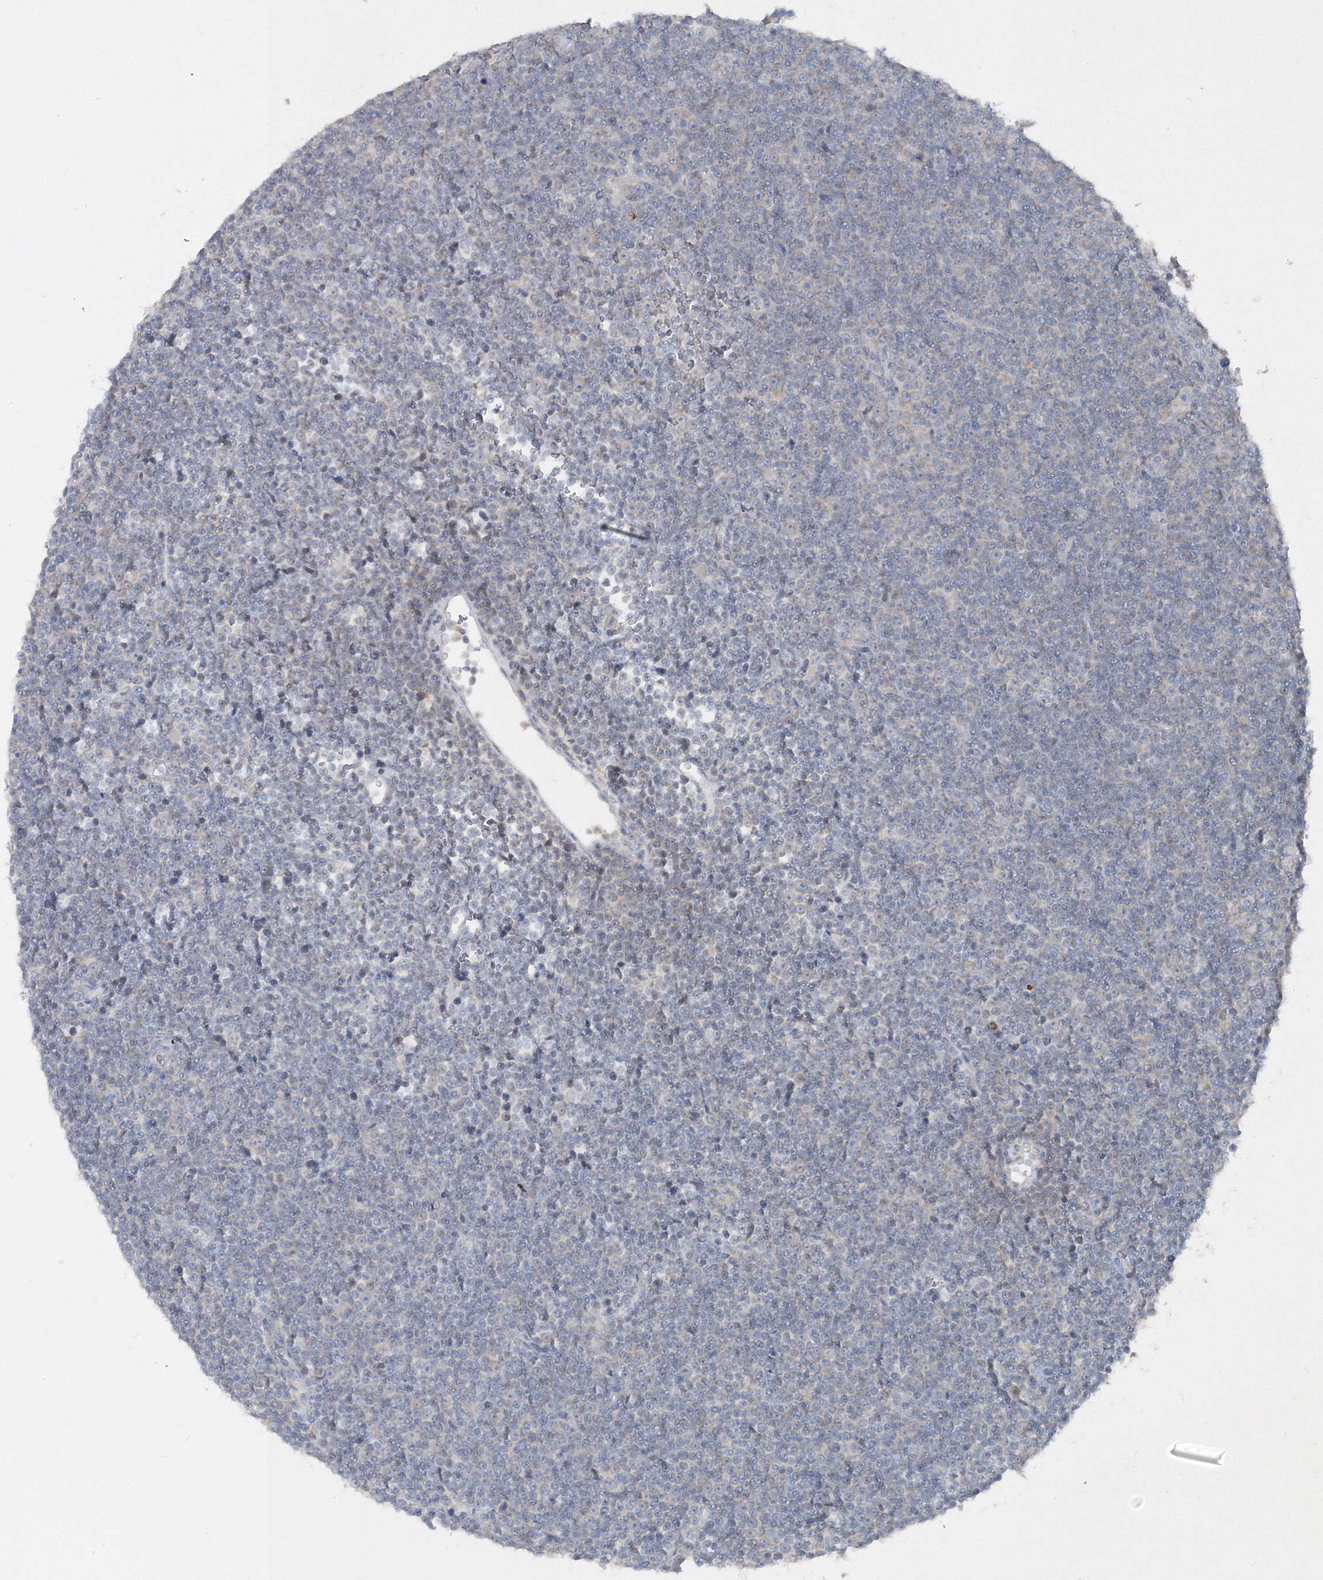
{"staining": {"intensity": "negative", "quantity": "none", "location": "none"}, "tissue": "lymphoma", "cell_type": "Tumor cells", "image_type": "cancer", "snomed": [{"axis": "morphology", "description": "Malignant lymphoma, non-Hodgkin's type, Low grade"}, {"axis": "topography", "description": "Lymph node"}], "caption": "Photomicrograph shows no protein expression in tumor cells of lymphoma tissue. (DAB (3,3'-diaminobenzidine) IHC, high magnification).", "gene": "IFNAR1", "patient": {"sex": "female", "age": 67}}